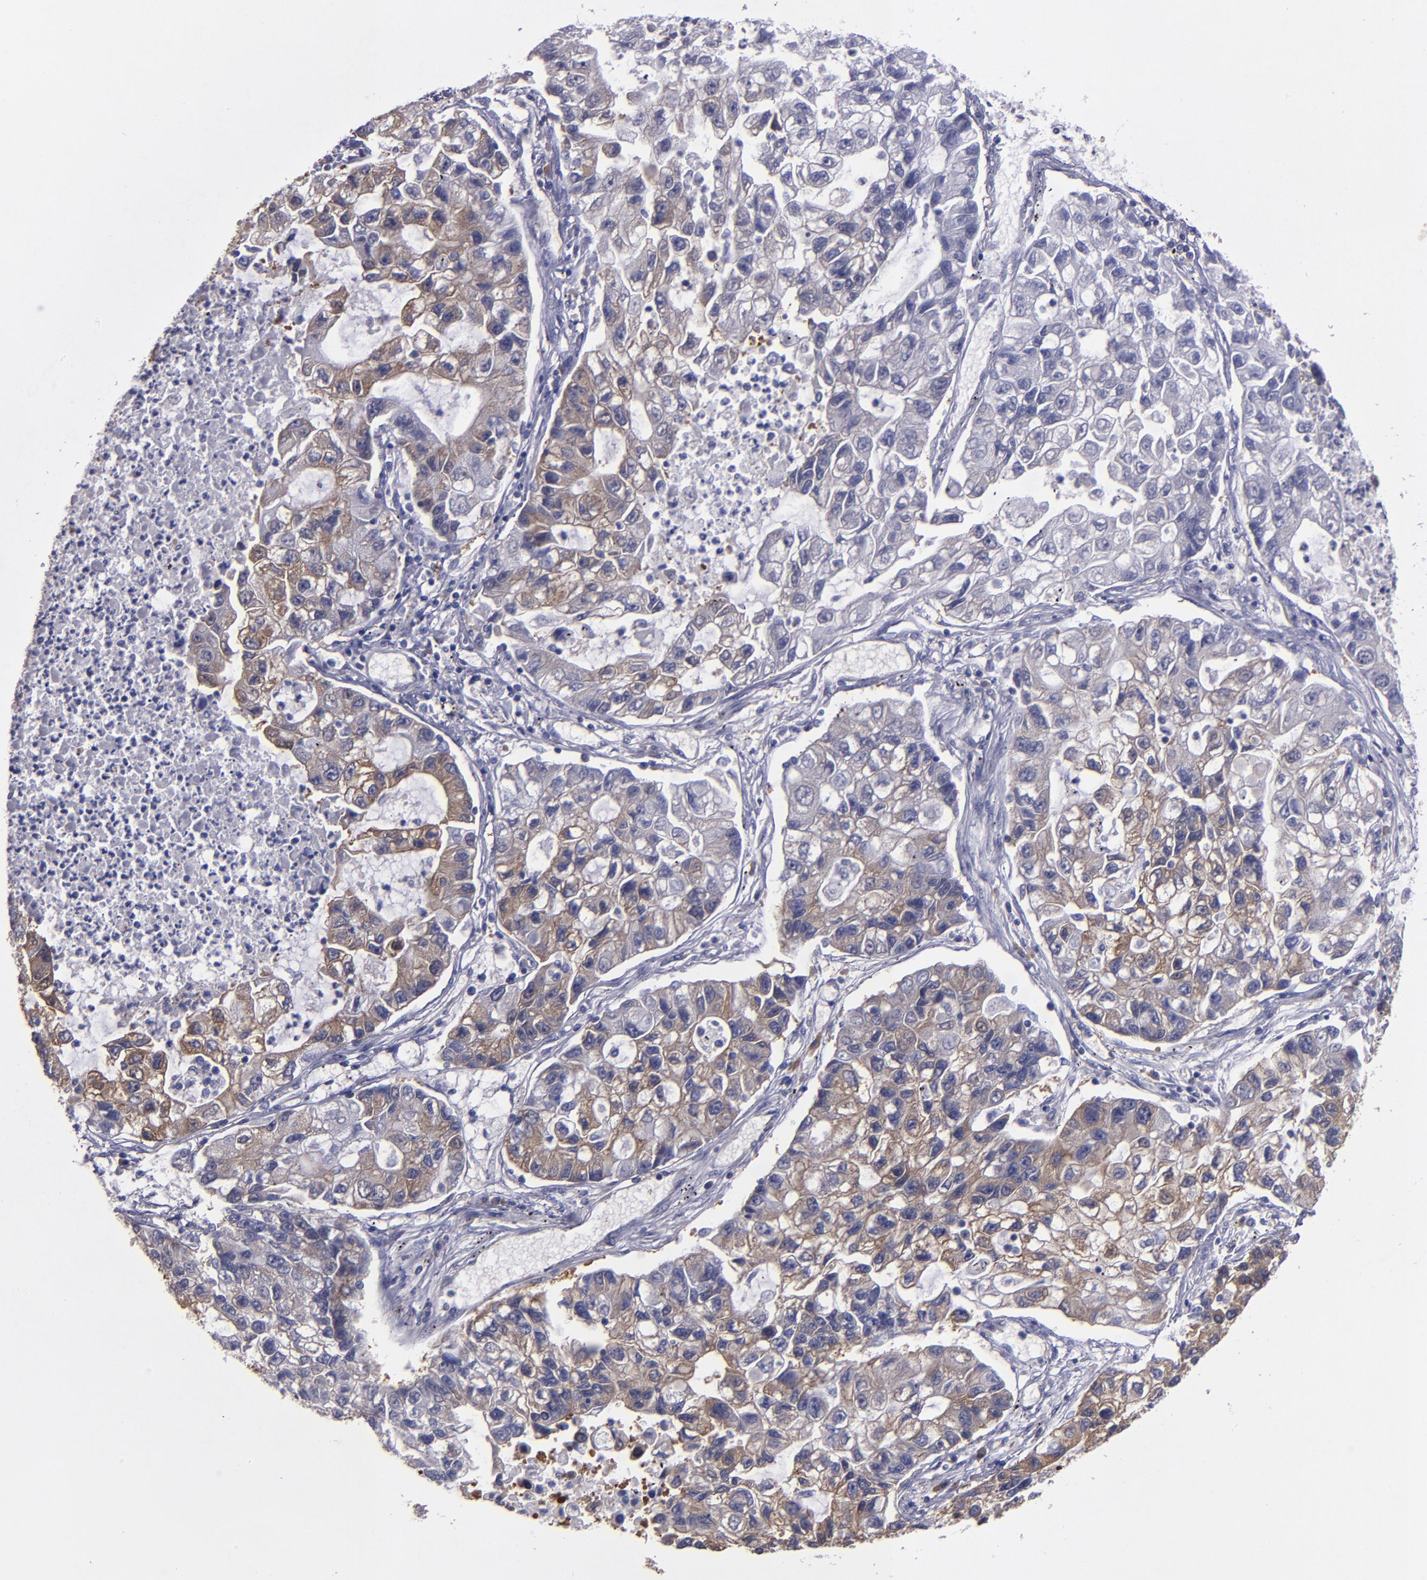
{"staining": {"intensity": "weak", "quantity": "25%-75%", "location": "cytoplasmic/membranous"}, "tissue": "lung cancer", "cell_type": "Tumor cells", "image_type": "cancer", "snomed": [{"axis": "morphology", "description": "Adenocarcinoma, NOS"}, {"axis": "topography", "description": "Lung"}], "caption": "Immunohistochemical staining of human lung cancer (adenocarcinoma) displays low levels of weak cytoplasmic/membranous protein staining in approximately 25%-75% of tumor cells. (brown staining indicates protein expression, while blue staining denotes nuclei).", "gene": "CARS1", "patient": {"sex": "female", "age": 51}}